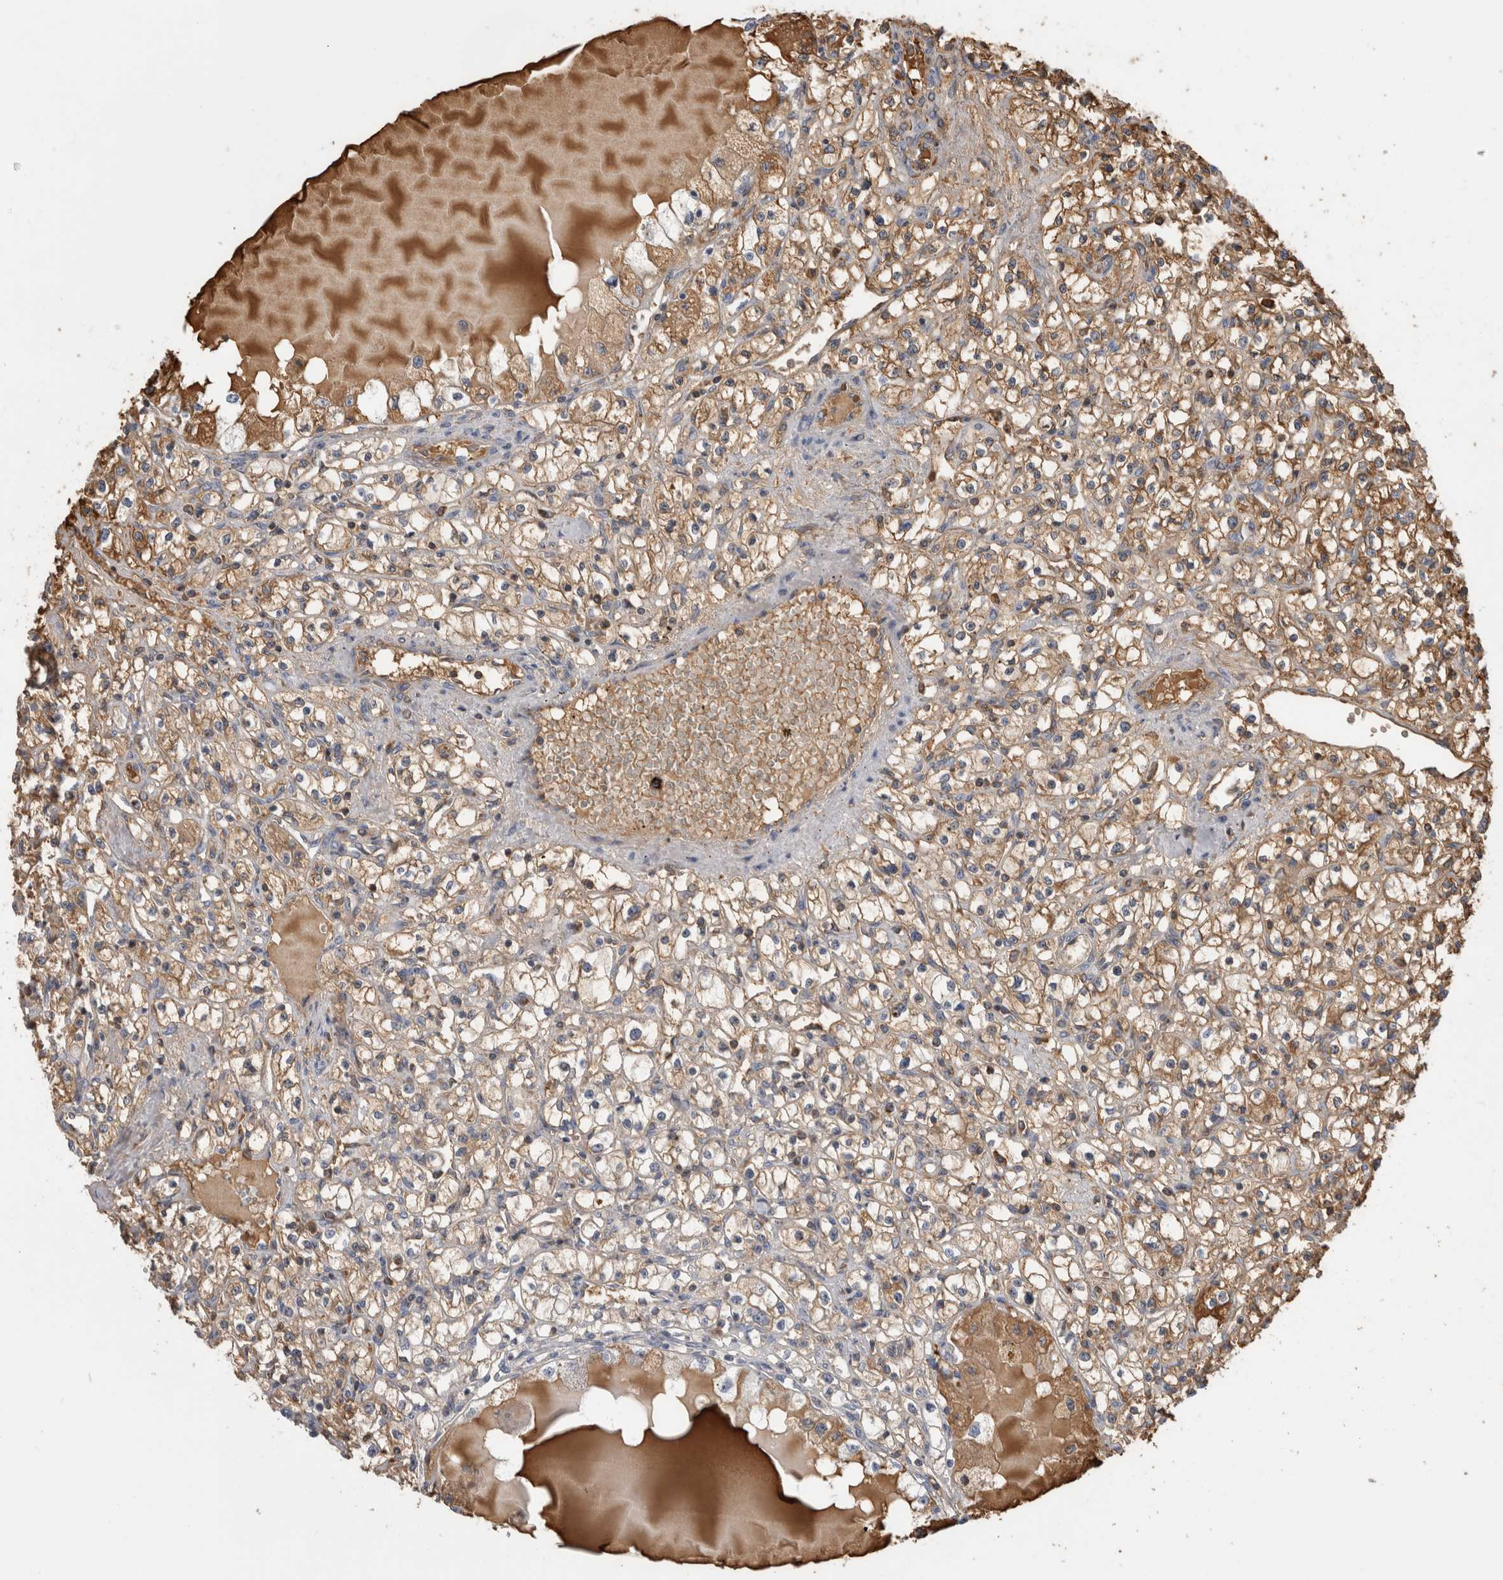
{"staining": {"intensity": "moderate", "quantity": ">75%", "location": "cytoplasmic/membranous"}, "tissue": "renal cancer", "cell_type": "Tumor cells", "image_type": "cancer", "snomed": [{"axis": "morphology", "description": "Adenocarcinoma, NOS"}, {"axis": "topography", "description": "Kidney"}], "caption": "Renal adenocarcinoma tissue shows moderate cytoplasmic/membranous staining in about >75% of tumor cells, visualized by immunohistochemistry. (brown staining indicates protein expression, while blue staining denotes nuclei).", "gene": "TBCE", "patient": {"sex": "male", "age": 56}}